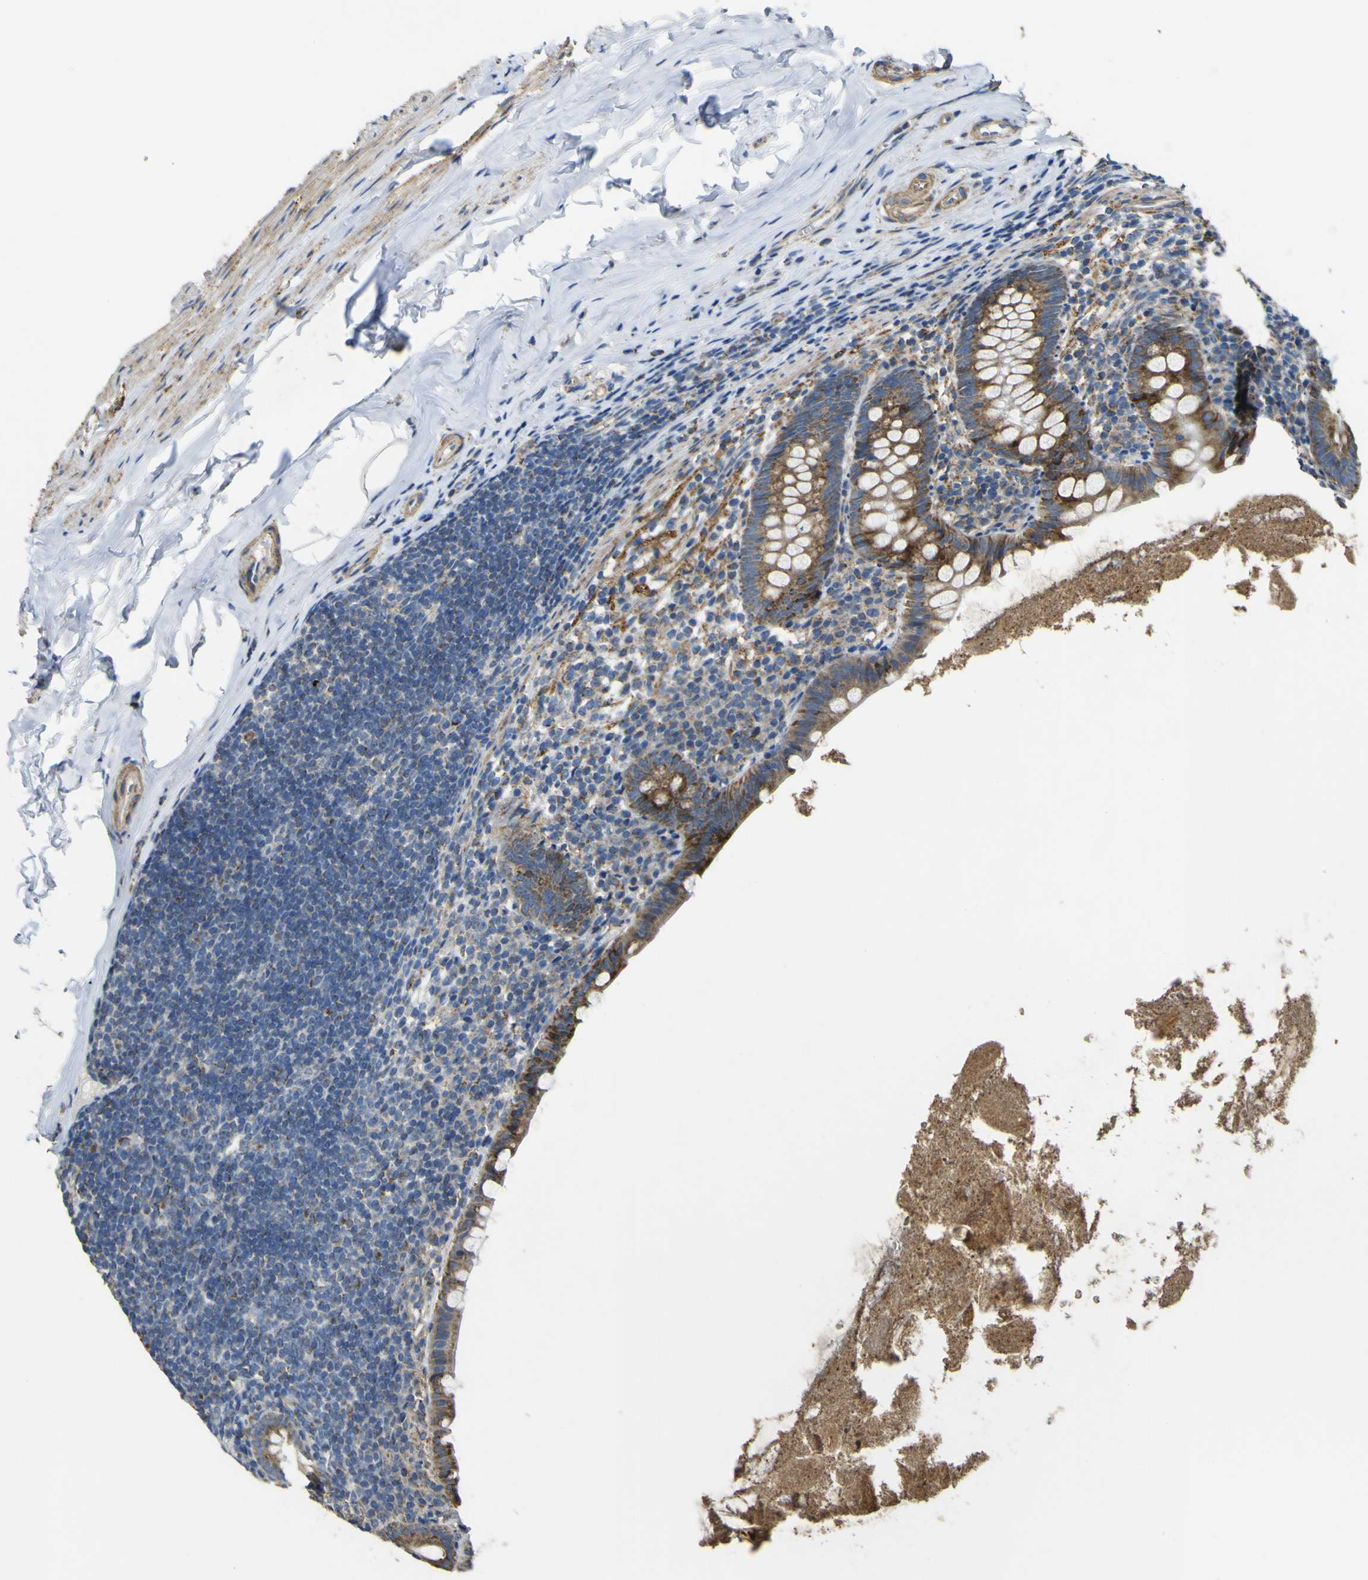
{"staining": {"intensity": "strong", "quantity": ">75%", "location": "cytoplasmic/membranous"}, "tissue": "appendix", "cell_type": "Glandular cells", "image_type": "normal", "snomed": [{"axis": "morphology", "description": "Normal tissue, NOS"}, {"axis": "topography", "description": "Appendix"}], "caption": "Glandular cells demonstrate high levels of strong cytoplasmic/membranous staining in about >75% of cells in unremarkable appendix.", "gene": "ALDH18A1", "patient": {"sex": "male", "age": 52}}